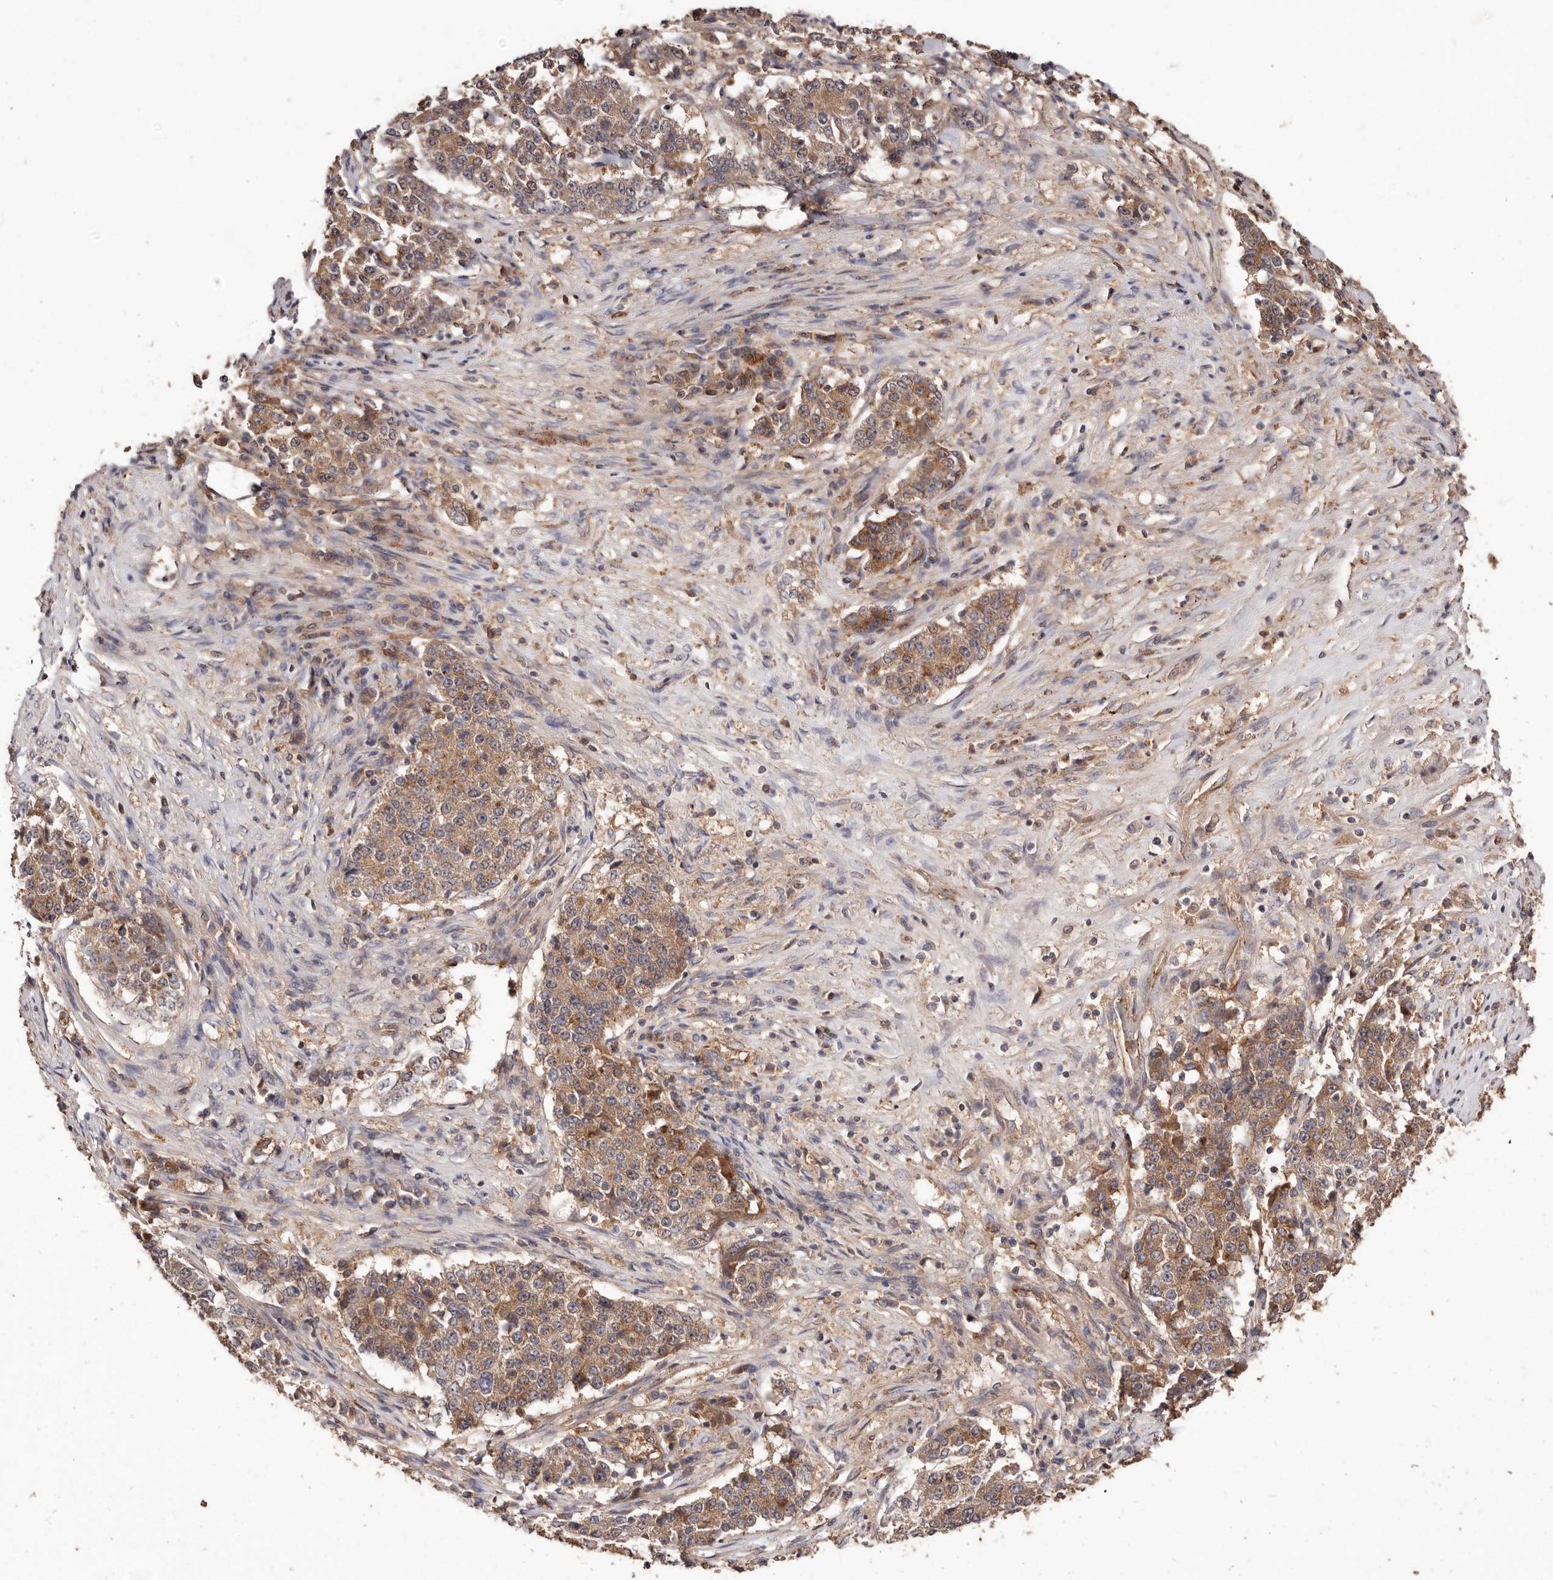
{"staining": {"intensity": "moderate", "quantity": ">75%", "location": "cytoplasmic/membranous"}, "tissue": "stomach cancer", "cell_type": "Tumor cells", "image_type": "cancer", "snomed": [{"axis": "morphology", "description": "Adenocarcinoma, NOS"}, {"axis": "topography", "description": "Stomach"}], "caption": "There is medium levels of moderate cytoplasmic/membranous expression in tumor cells of stomach cancer (adenocarcinoma), as demonstrated by immunohistochemical staining (brown color).", "gene": "CCL14", "patient": {"sex": "male", "age": 59}}